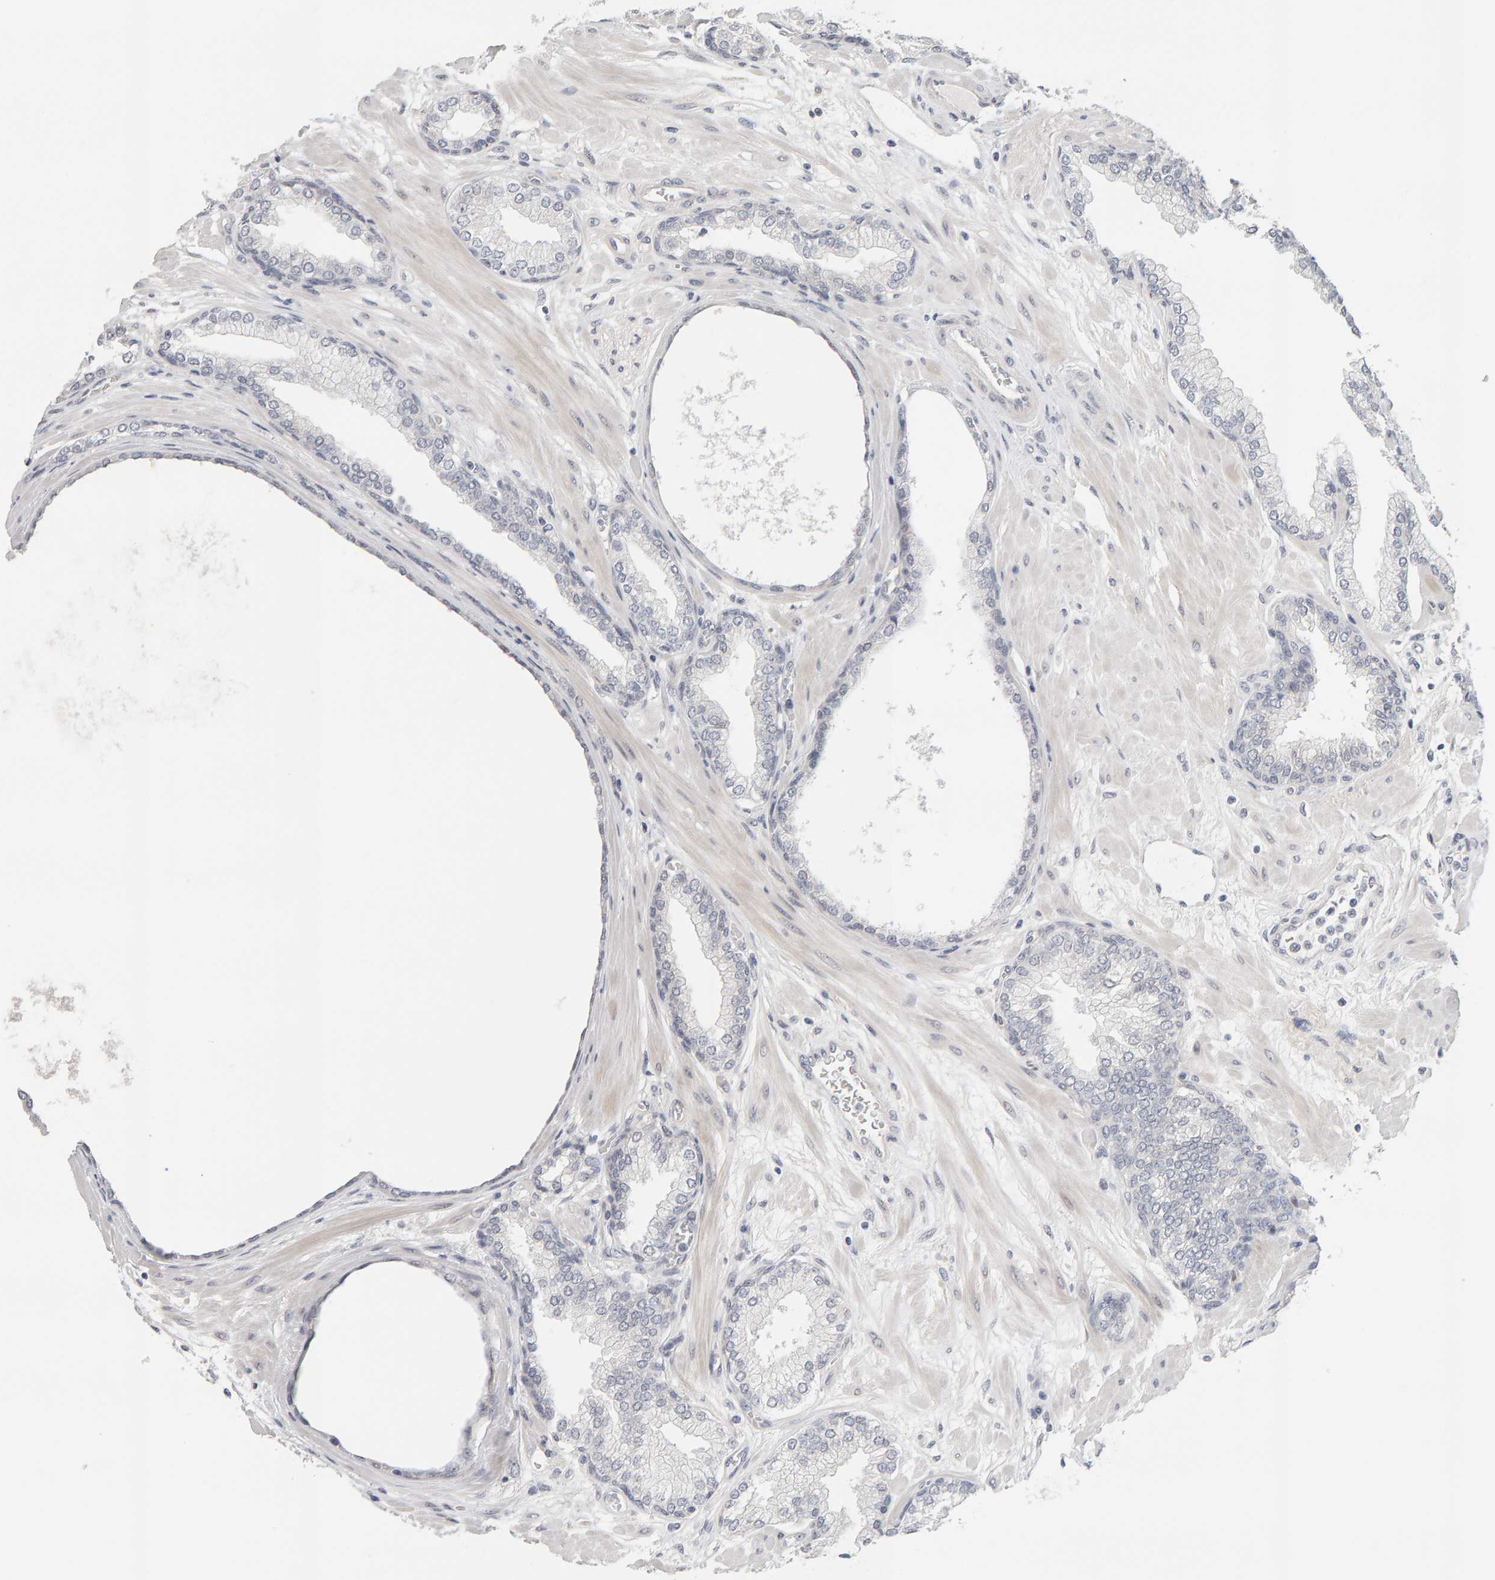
{"staining": {"intensity": "negative", "quantity": "none", "location": "none"}, "tissue": "prostate", "cell_type": "Glandular cells", "image_type": "normal", "snomed": [{"axis": "morphology", "description": "Normal tissue, NOS"}, {"axis": "morphology", "description": "Urothelial carcinoma, Low grade"}, {"axis": "topography", "description": "Urinary bladder"}, {"axis": "topography", "description": "Prostate"}], "caption": "Benign prostate was stained to show a protein in brown. There is no significant expression in glandular cells.", "gene": "HNF4A", "patient": {"sex": "male", "age": 60}}